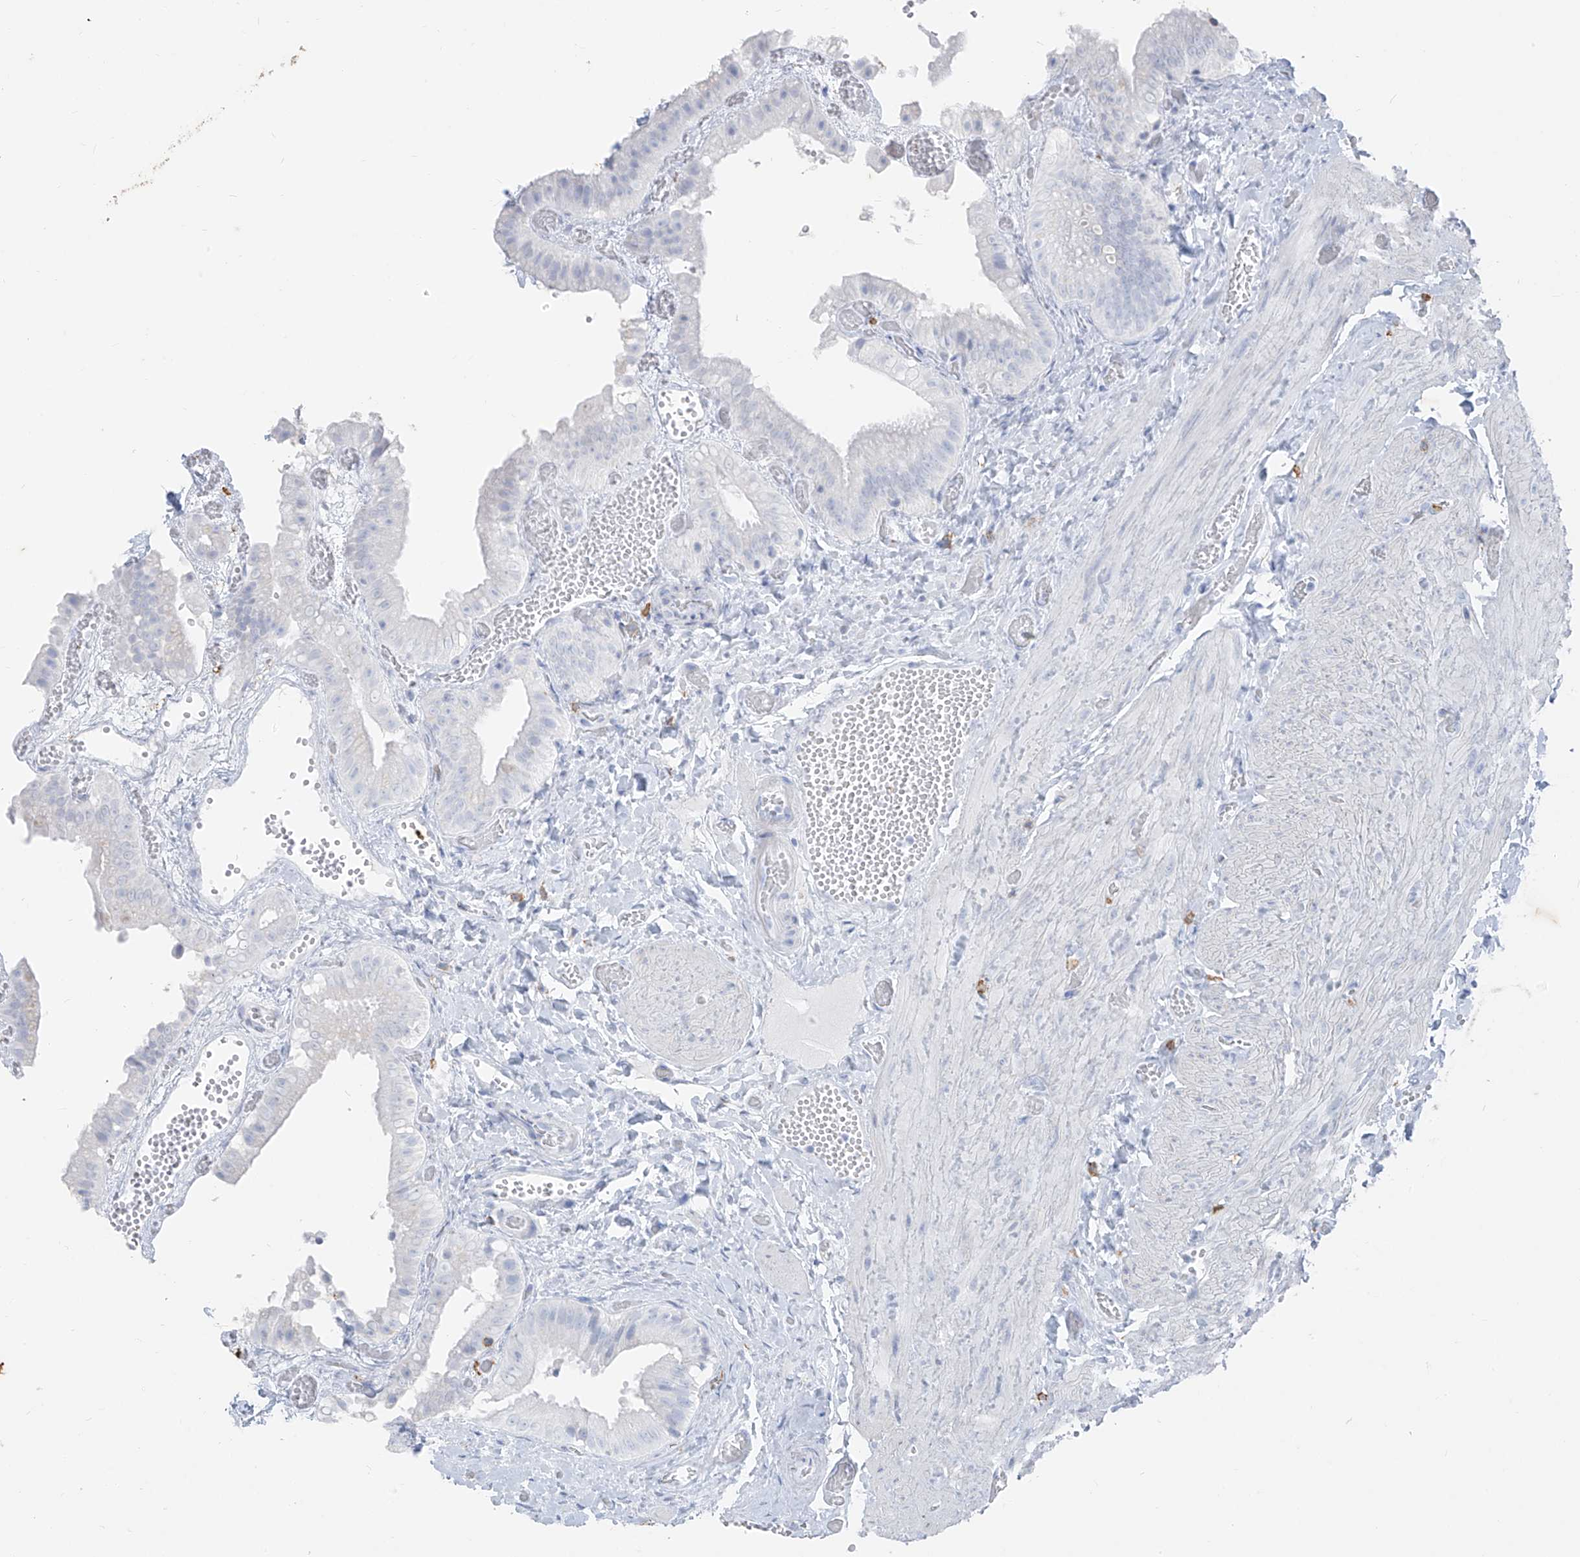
{"staining": {"intensity": "negative", "quantity": "none", "location": "none"}, "tissue": "gallbladder", "cell_type": "Glandular cells", "image_type": "normal", "snomed": [{"axis": "morphology", "description": "Normal tissue, NOS"}, {"axis": "topography", "description": "Gallbladder"}], "caption": "Protein analysis of normal gallbladder displays no significant positivity in glandular cells. (DAB (3,3'-diaminobenzidine) immunohistochemistry with hematoxylin counter stain).", "gene": "CX3CR1", "patient": {"sex": "female", "age": 64}}